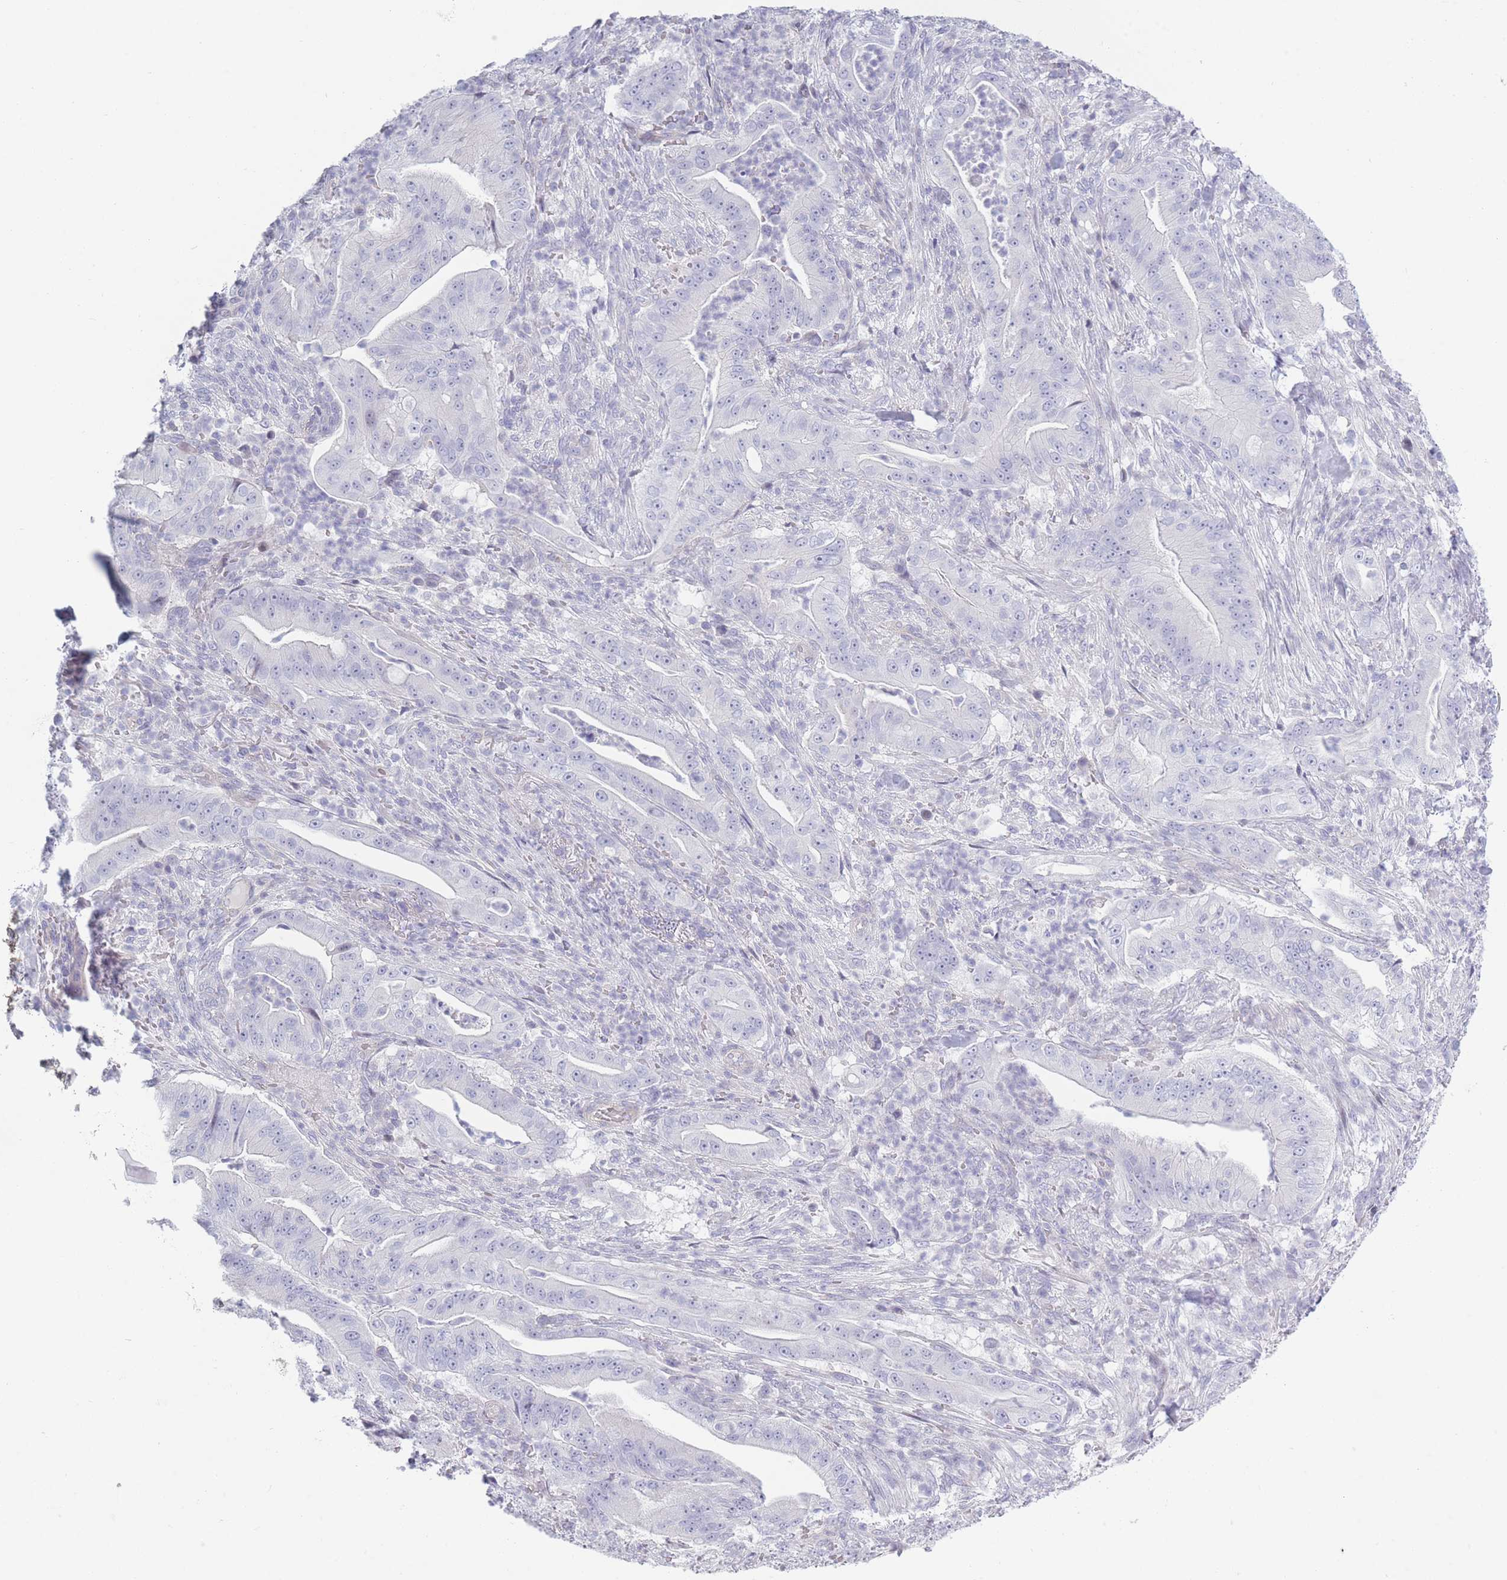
{"staining": {"intensity": "negative", "quantity": "none", "location": "none"}, "tissue": "pancreatic cancer", "cell_type": "Tumor cells", "image_type": "cancer", "snomed": [{"axis": "morphology", "description": "Adenocarcinoma, NOS"}, {"axis": "topography", "description": "Pancreas"}], "caption": "DAB (3,3'-diaminobenzidine) immunohistochemical staining of pancreatic cancer (adenocarcinoma) shows no significant positivity in tumor cells.", "gene": "PLEKHG2", "patient": {"sex": "male", "age": 71}}